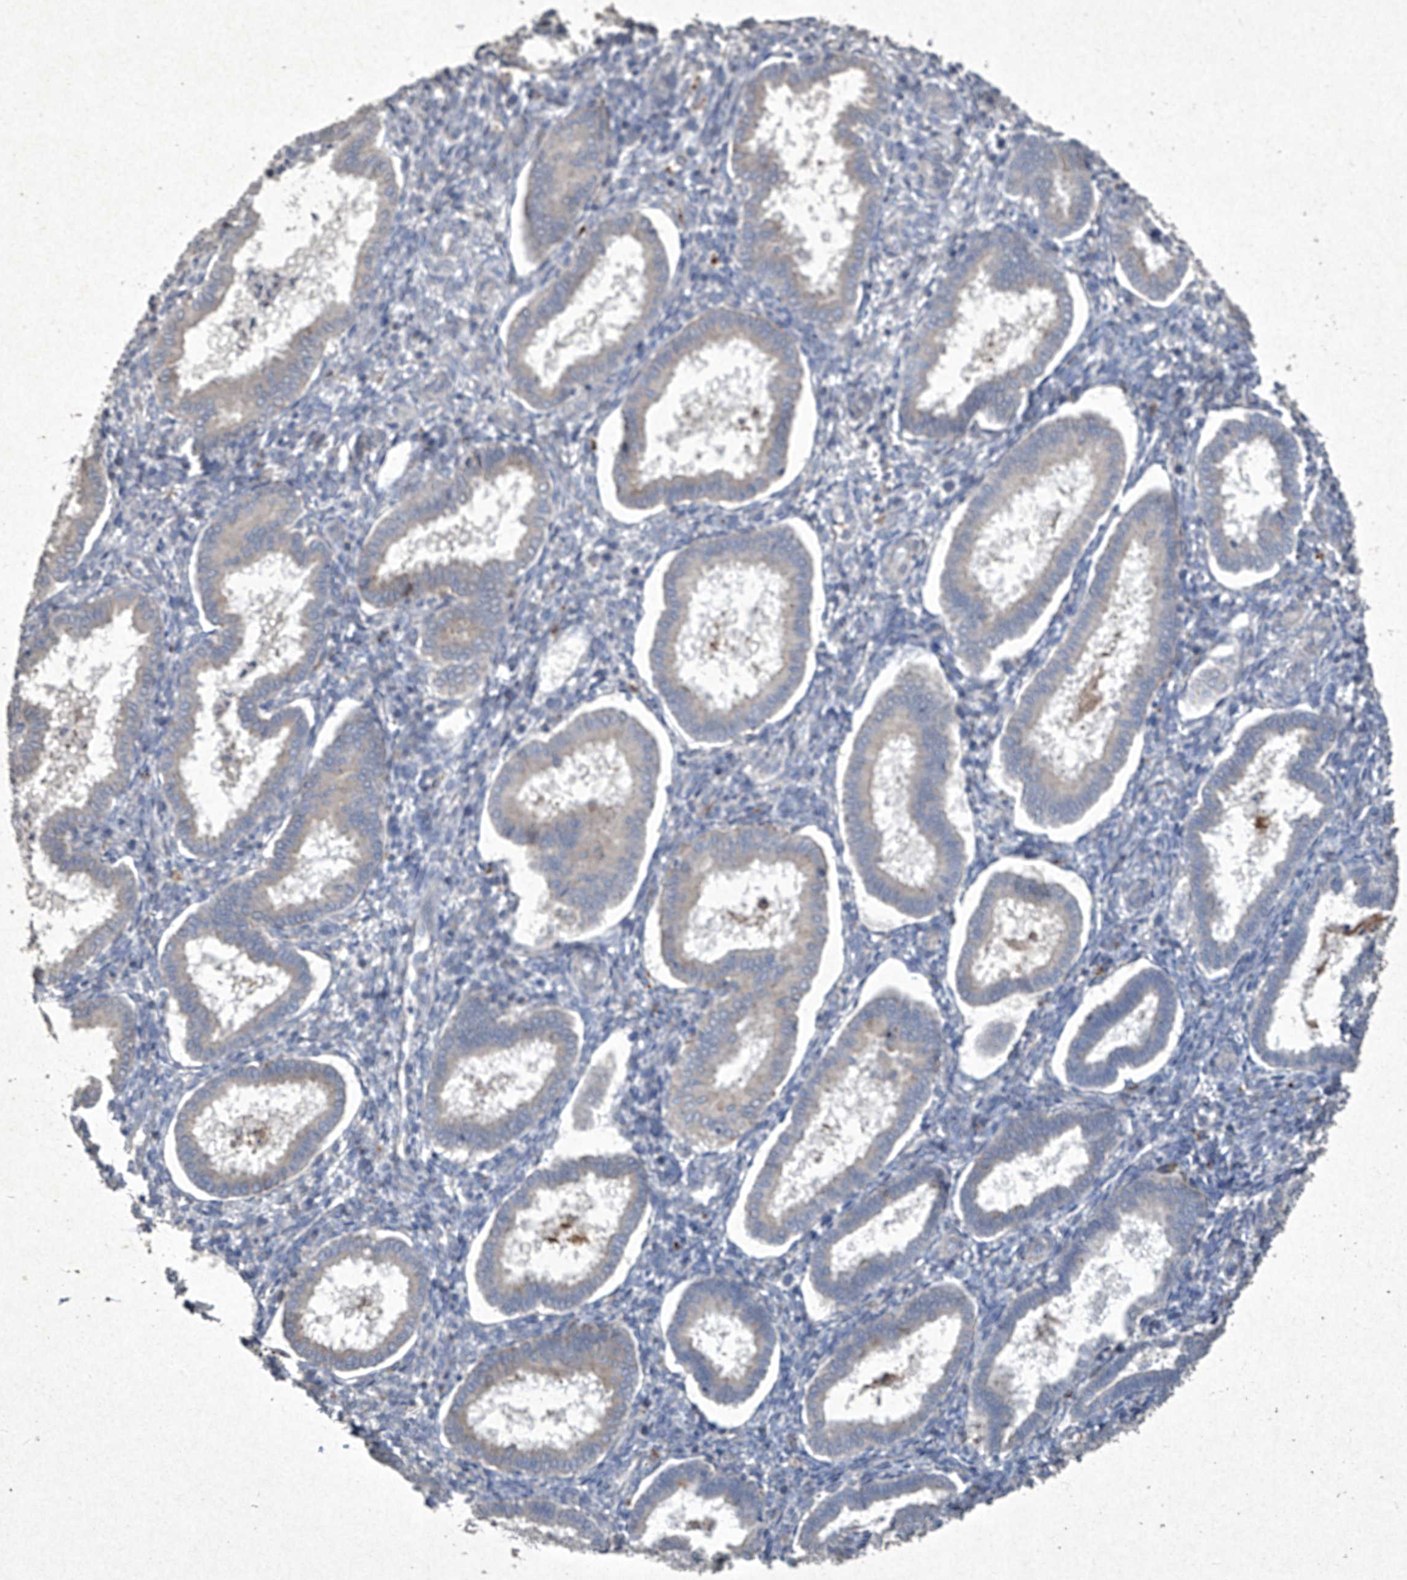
{"staining": {"intensity": "moderate", "quantity": "<25%", "location": "cytoplasmic/membranous"}, "tissue": "endometrium", "cell_type": "Cells in endometrial stroma", "image_type": "normal", "snomed": [{"axis": "morphology", "description": "Normal tissue, NOS"}, {"axis": "topography", "description": "Endometrium"}], "caption": "Immunohistochemical staining of normal endometrium shows <25% levels of moderate cytoplasmic/membranous protein positivity in approximately <25% of cells in endometrial stroma.", "gene": "MED16", "patient": {"sex": "female", "age": 24}}